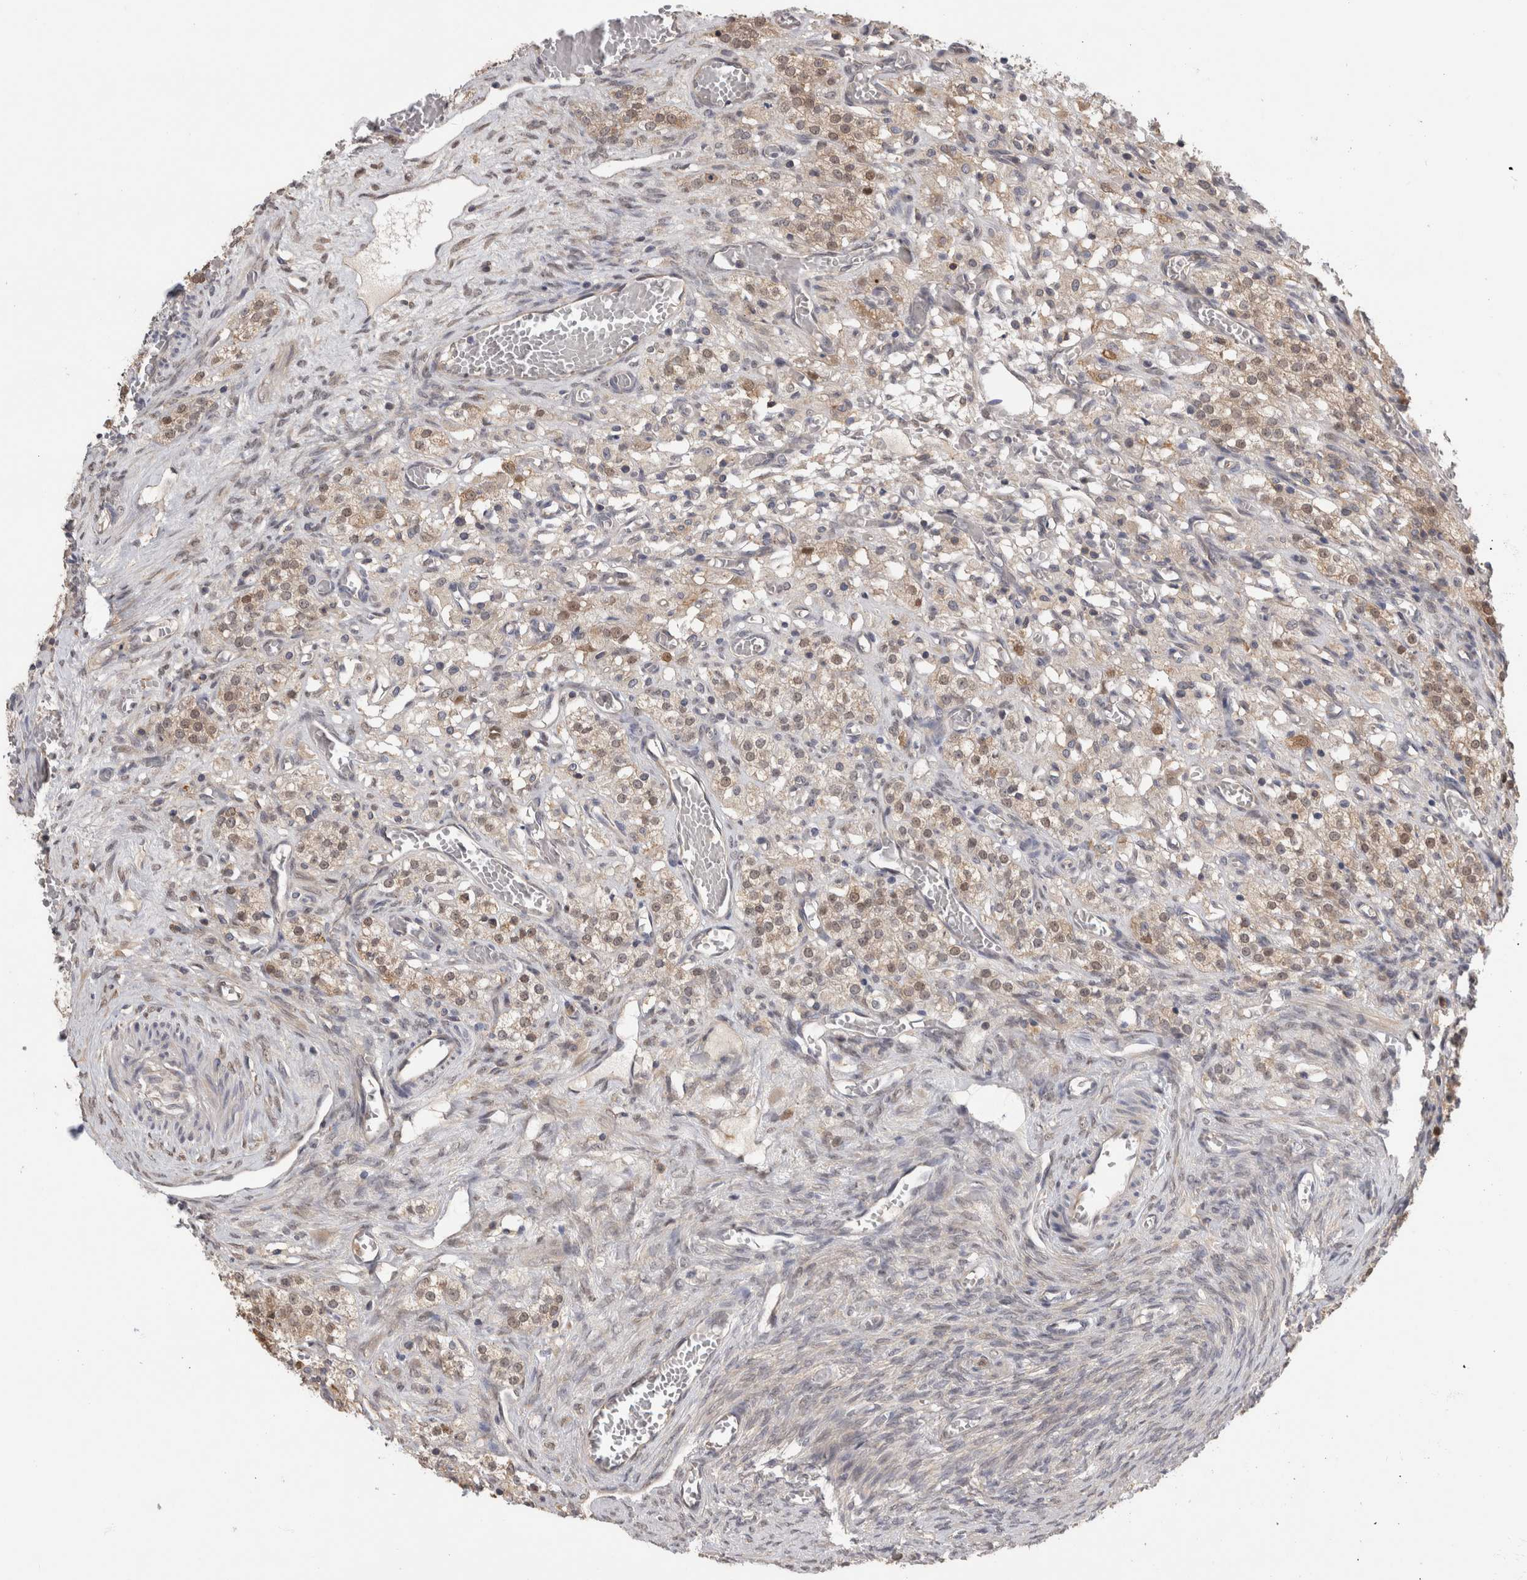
{"staining": {"intensity": "weak", "quantity": "25%-75%", "location": "cytoplasmic/membranous"}, "tissue": "ovary", "cell_type": "Ovarian stroma cells", "image_type": "normal", "snomed": [{"axis": "morphology", "description": "Normal tissue, NOS"}, {"axis": "topography", "description": "Ovary"}], "caption": "The immunohistochemical stain highlights weak cytoplasmic/membranous expression in ovarian stroma cells of normal ovary.", "gene": "PGM1", "patient": {"sex": "female", "age": 27}}